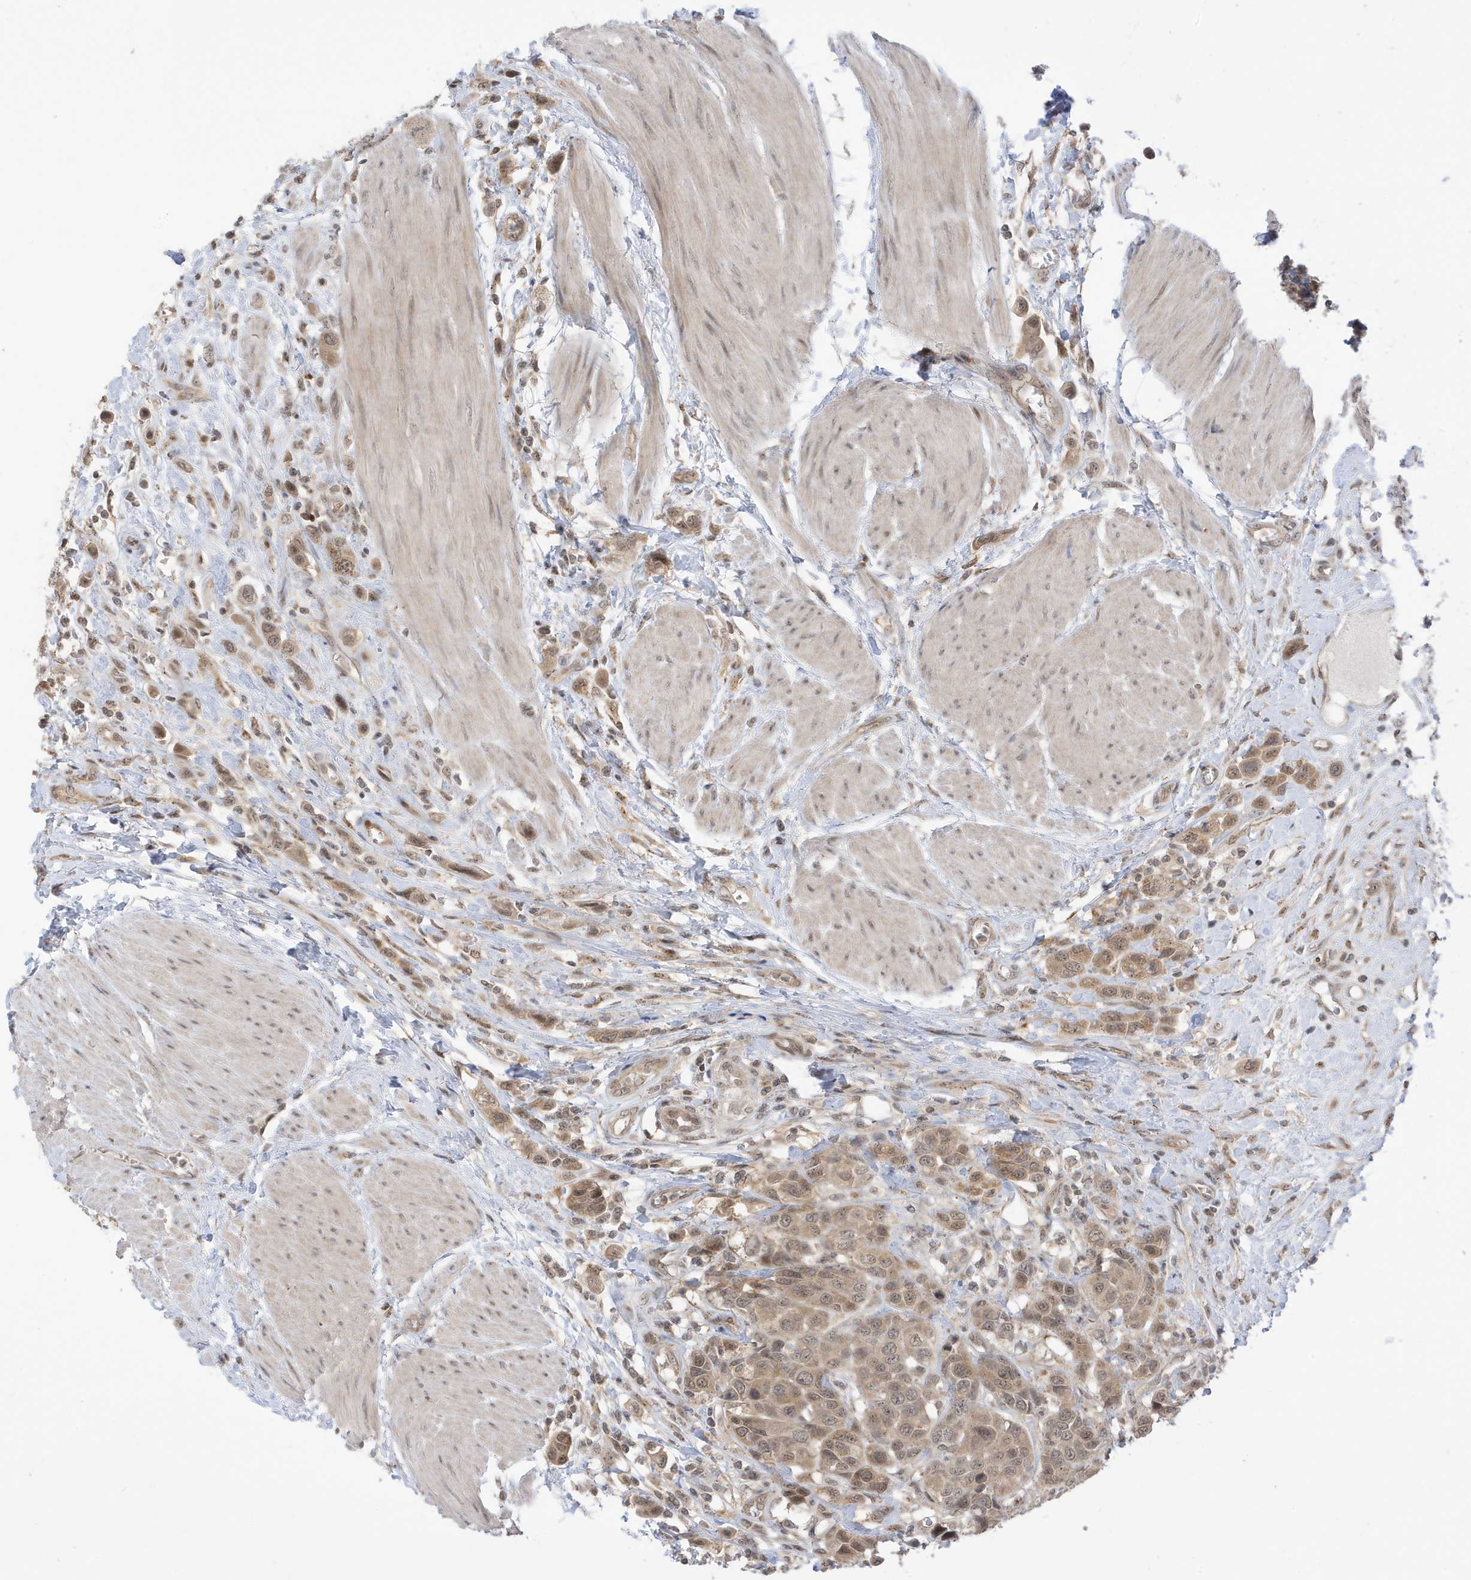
{"staining": {"intensity": "weak", "quantity": ">75%", "location": "cytoplasmic/membranous,nuclear"}, "tissue": "urothelial cancer", "cell_type": "Tumor cells", "image_type": "cancer", "snomed": [{"axis": "morphology", "description": "Urothelial carcinoma, High grade"}, {"axis": "topography", "description": "Urinary bladder"}], "caption": "Protein staining displays weak cytoplasmic/membranous and nuclear positivity in approximately >75% of tumor cells in urothelial cancer. The staining was performed using DAB (3,3'-diaminobenzidine) to visualize the protein expression in brown, while the nuclei were stained in blue with hematoxylin (Magnification: 20x).", "gene": "TAB3", "patient": {"sex": "male", "age": 50}}